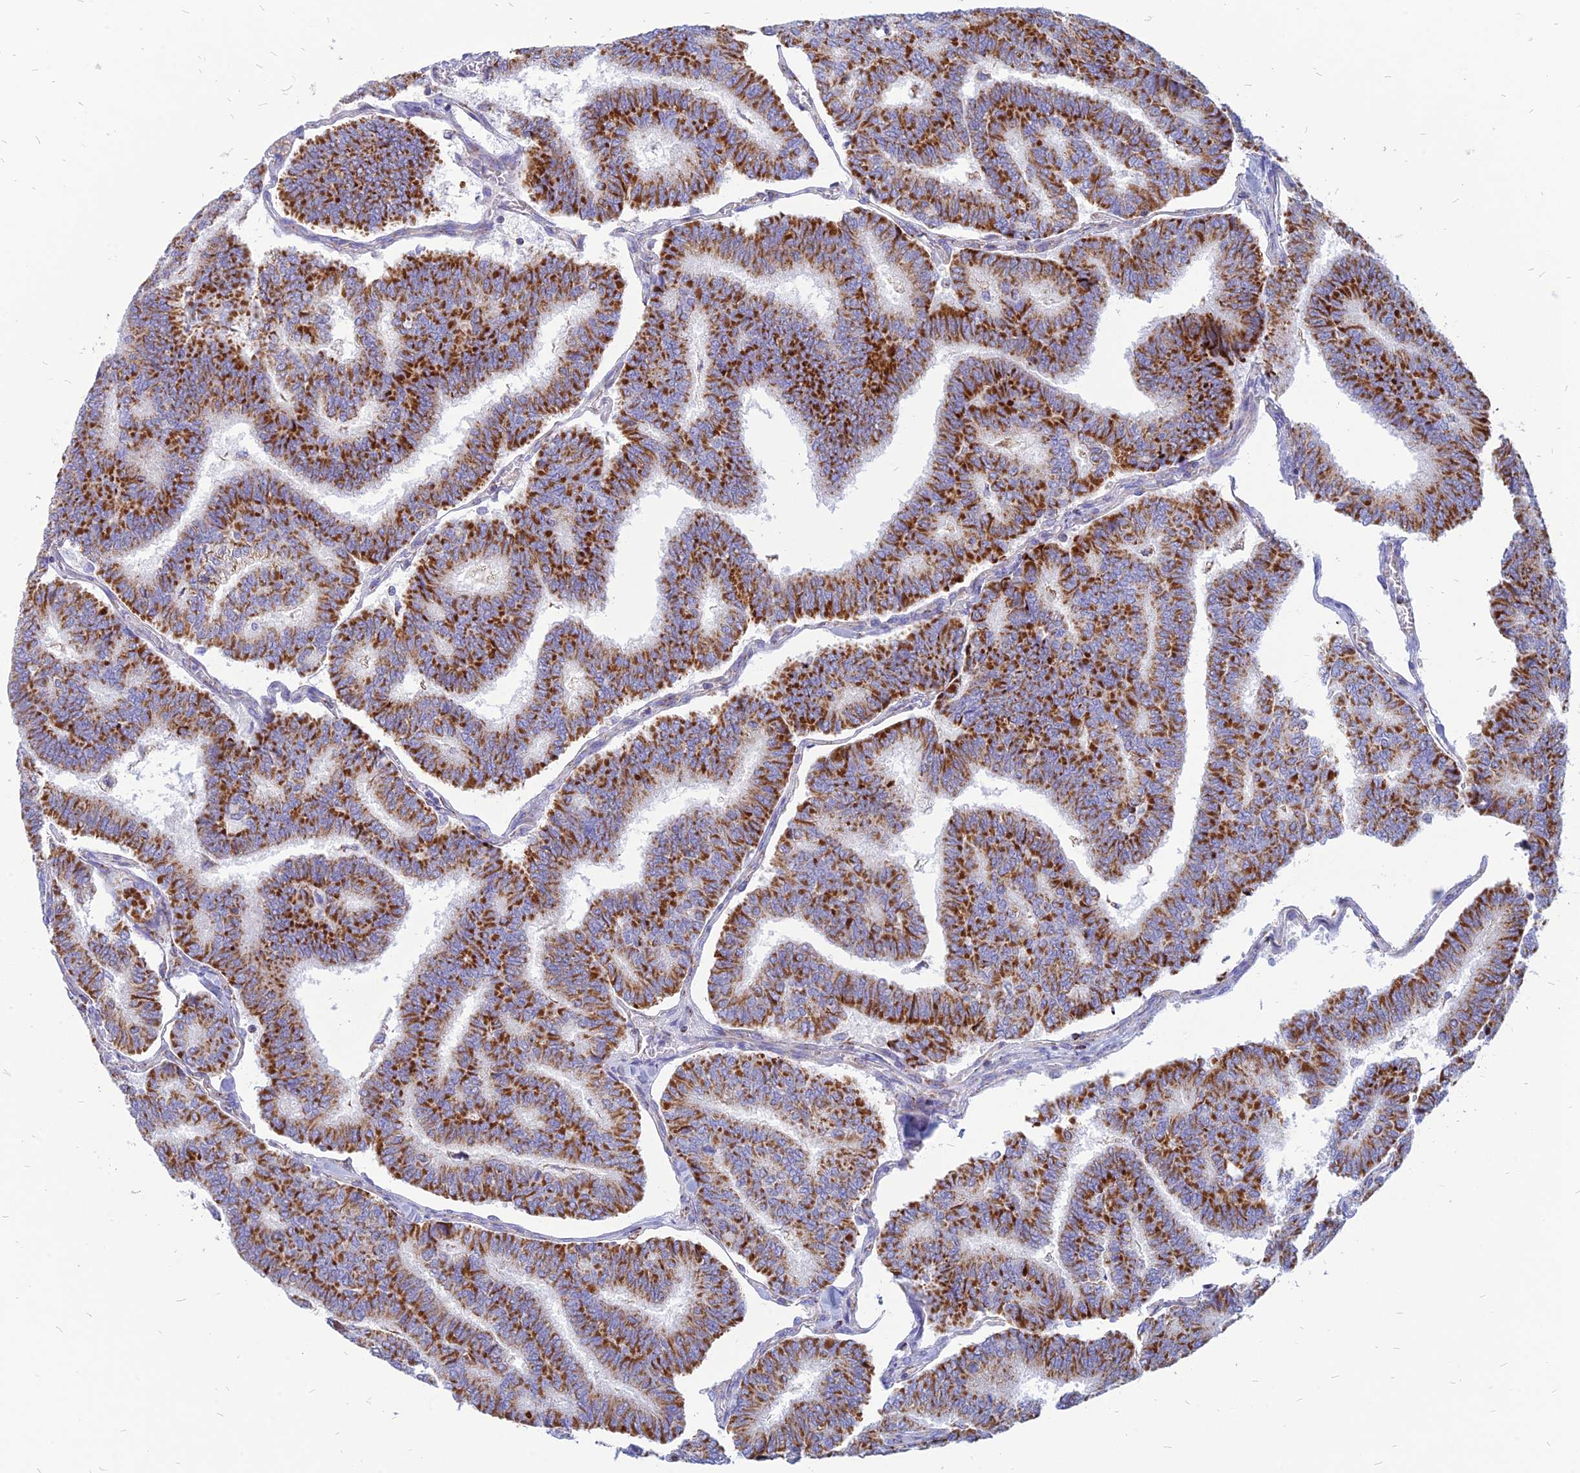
{"staining": {"intensity": "strong", "quantity": ">75%", "location": "cytoplasmic/membranous"}, "tissue": "thyroid cancer", "cell_type": "Tumor cells", "image_type": "cancer", "snomed": [{"axis": "morphology", "description": "Papillary adenocarcinoma, NOS"}, {"axis": "topography", "description": "Thyroid gland"}], "caption": "IHC image of papillary adenocarcinoma (thyroid) stained for a protein (brown), which demonstrates high levels of strong cytoplasmic/membranous staining in about >75% of tumor cells.", "gene": "PACC1", "patient": {"sex": "female", "age": 35}}